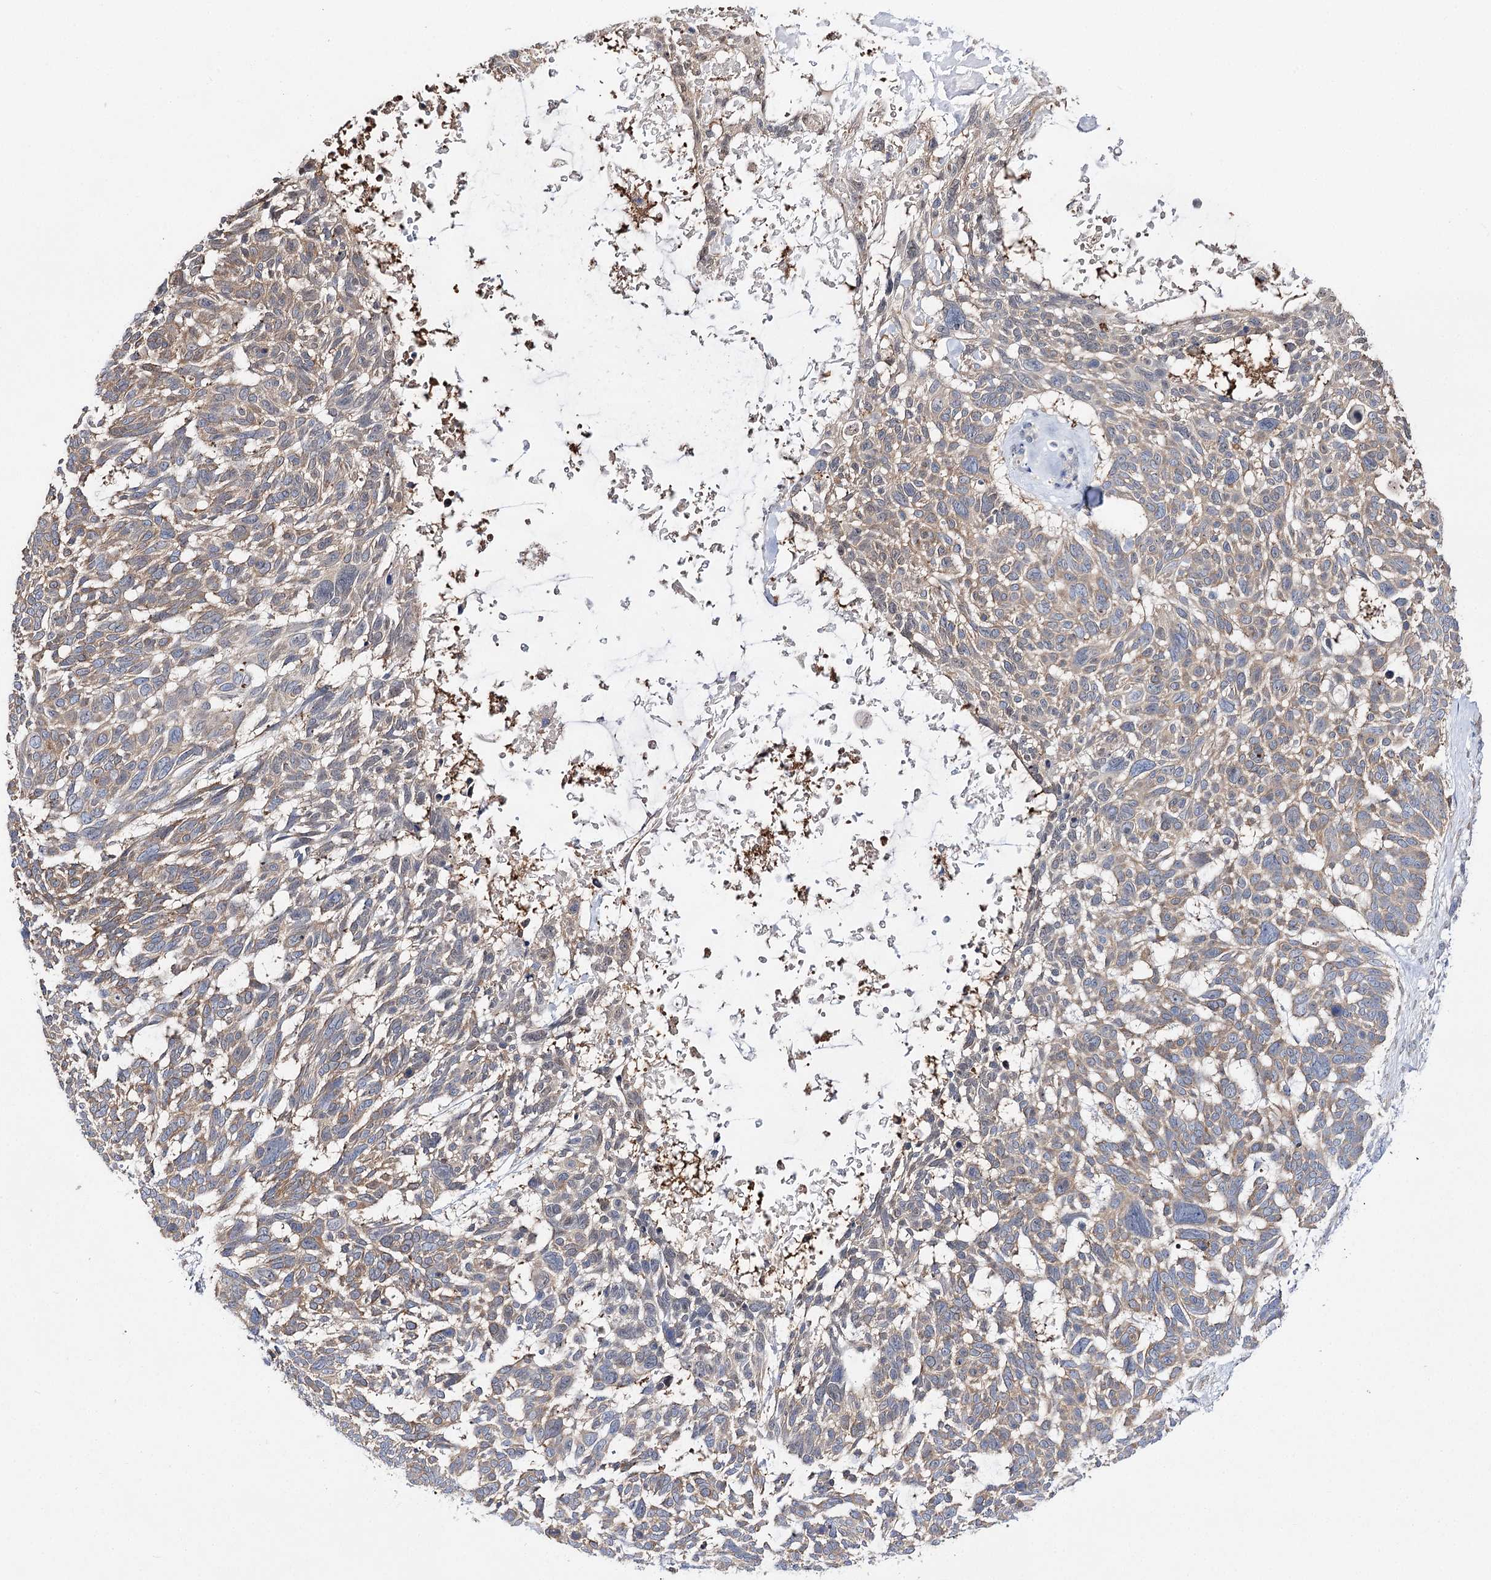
{"staining": {"intensity": "weak", "quantity": "25%-75%", "location": "cytoplasmic/membranous"}, "tissue": "skin cancer", "cell_type": "Tumor cells", "image_type": "cancer", "snomed": [{"axis": "morphology", "description": "Basal cell carcinoma"}, {"axis": "topography", "description": "Skin"}], "caption": "Skin cancer tissue reveals weak cytoplasmic/membranous expression in approximately 25%-75% of tumor cells, visualized by immunohistochemistry. The staining is performed using DAB brown chromogen to label protein expression. The nuclei are counter-stained blue using hematoxylin.", "gene": "UGP2", "patient": {"sex": "male", "age": 88}}